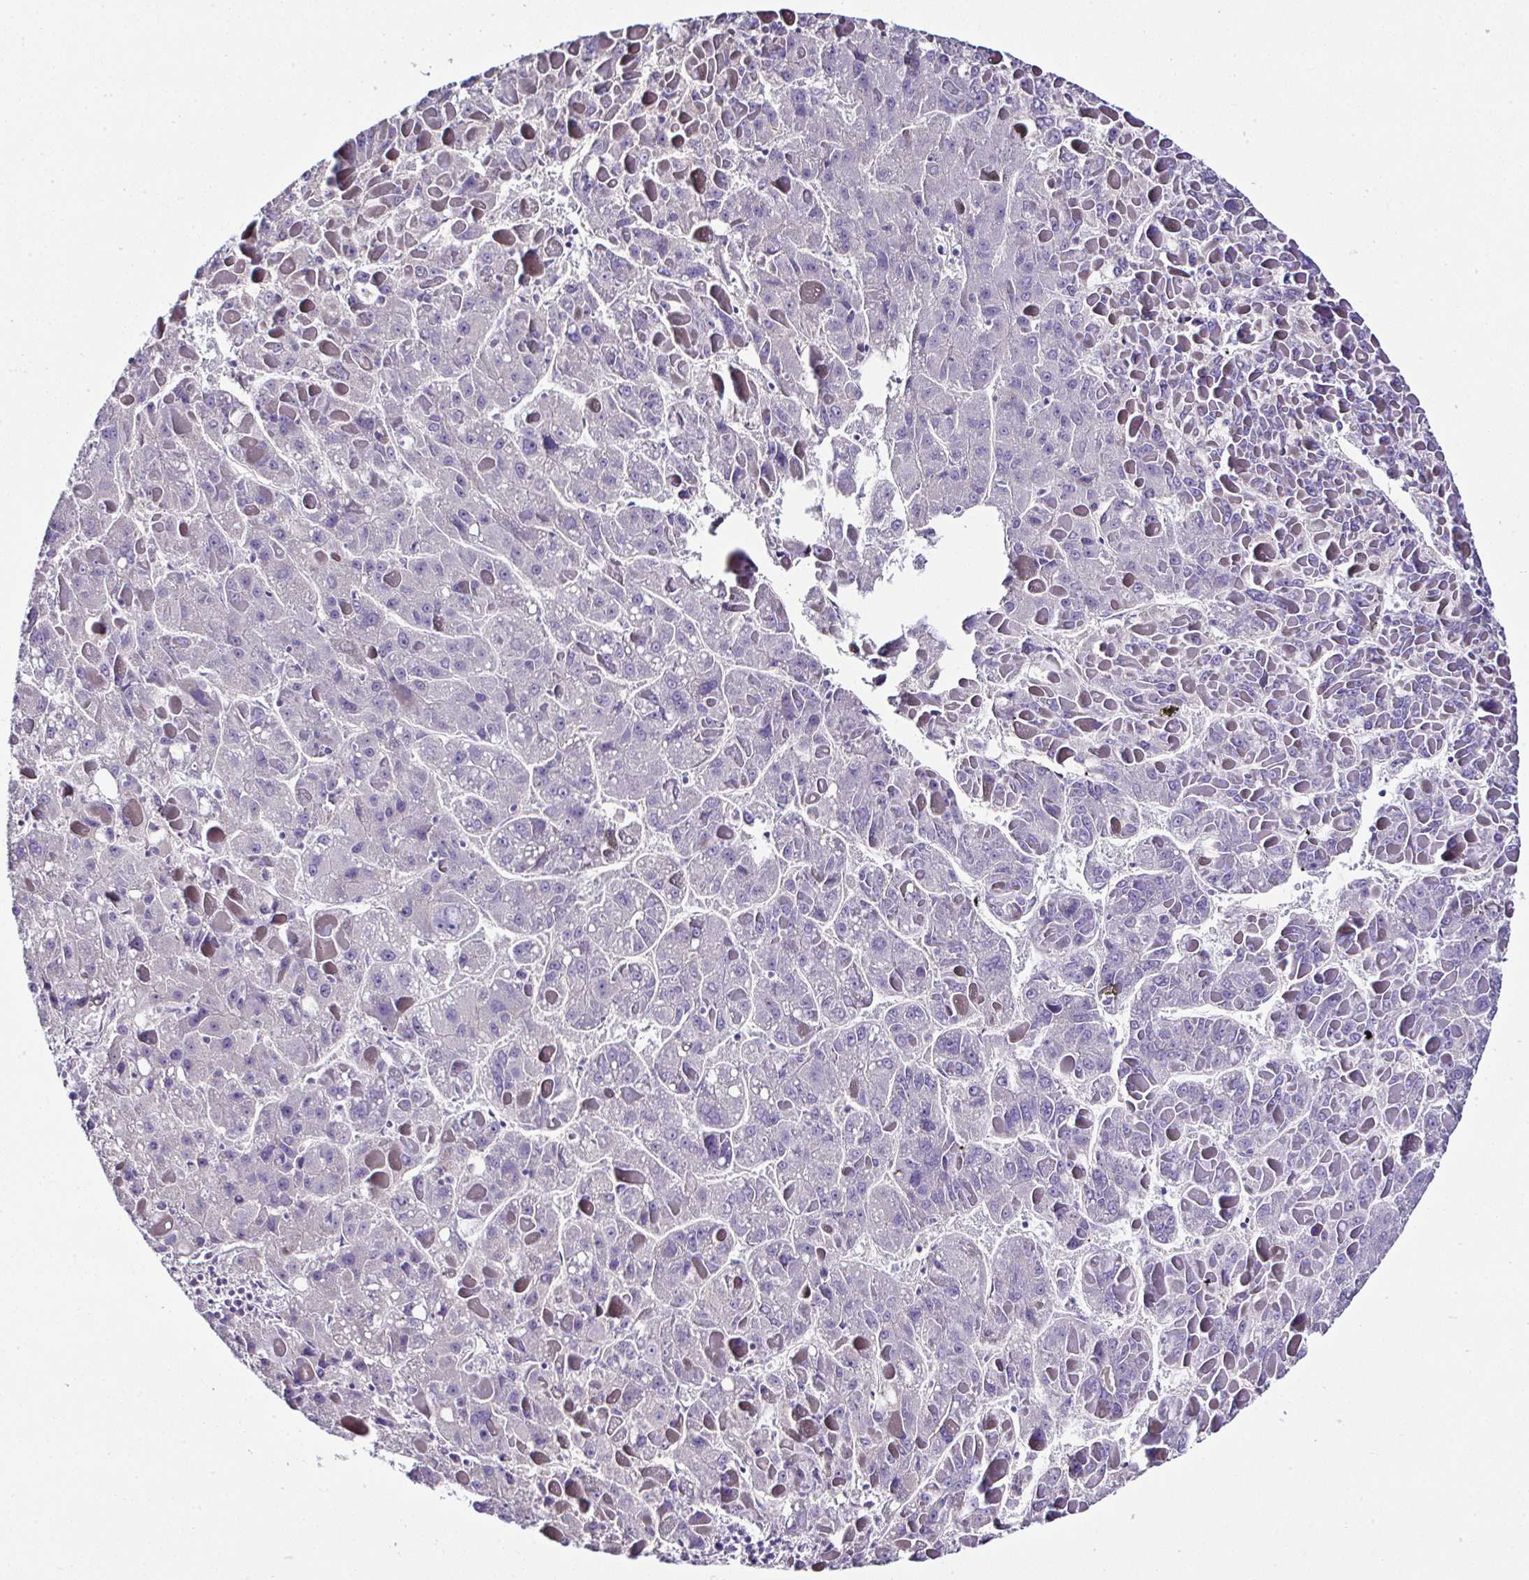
{"staining": {"intensity": "negative", "quantity": "none", "location": "none"}, "tissue": "liver cancer", "cell_type": "Tumor cells", "image_type": "cancer", "snomed": [{"axis": "morphology", "description": "Carcinoma, Hepatocellular, NOS"}, {"axis": "topography", "description": "Liver"}], "caption": "DAB immunohistochemical staining of liver cancer reveals no significant expression in tumor cells.", "gene": "OR4P4", "patient": {"sex": "female", "age": 82}}